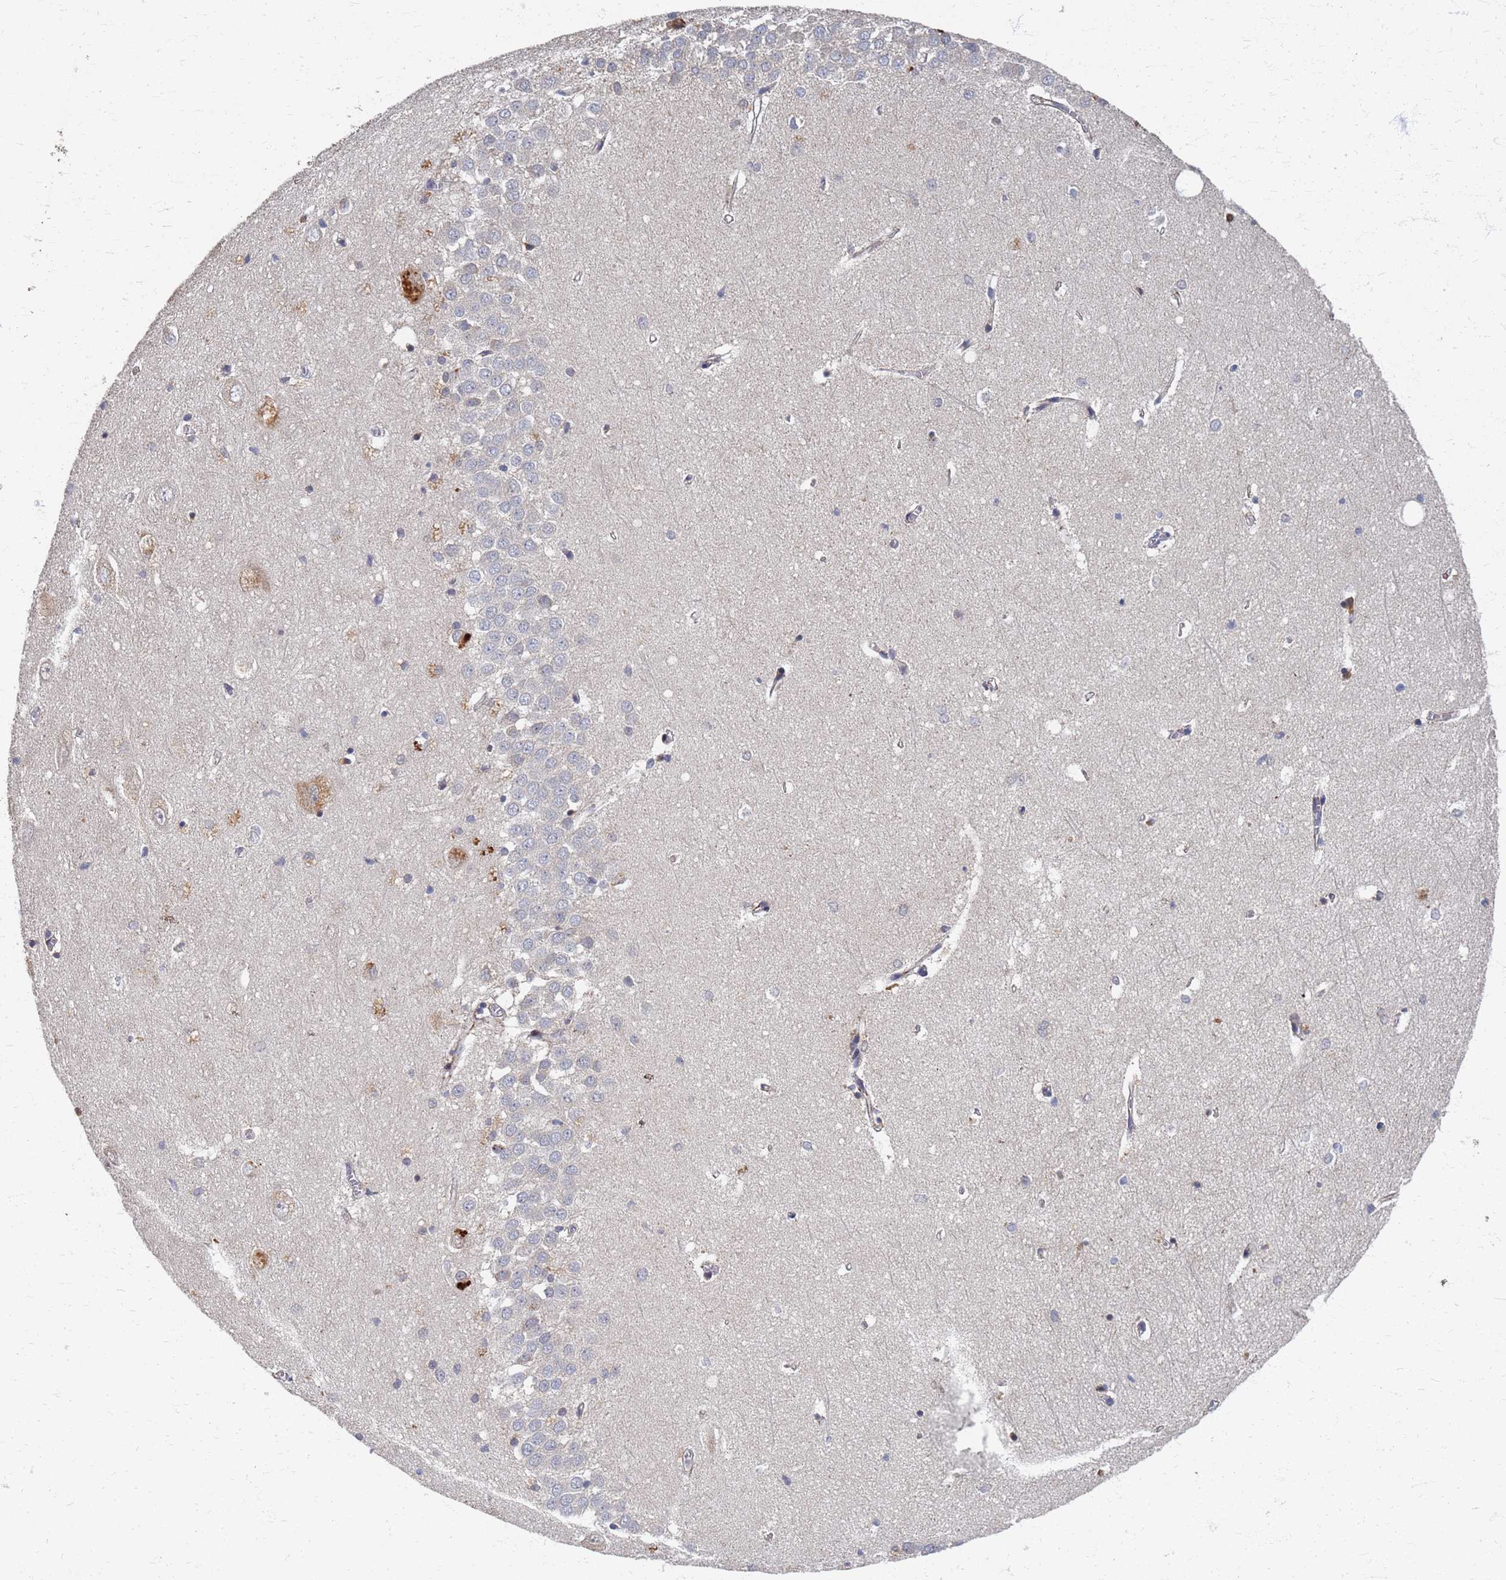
{"staining": {"intensity": "negative", "quantity": "none", "location": "none"}, "tissue": "hippocampus", "cell_type": "Glial cells", "image_type": "normal", "snomed": [{"axis": "morphology", "description": "Normal tissue, NOS"}, {"axis": "topography", "description": "Hippocampus"}], "caption": "Immunohistochemistry (IHC) photomicrograph of benign human hippocampus stained for a protein (brown), which exhibits no staining in glial cells. Nuclei are stained in blue.", "gene": "ATPAF1", "patient": {"sex": "female", "age": 64}}